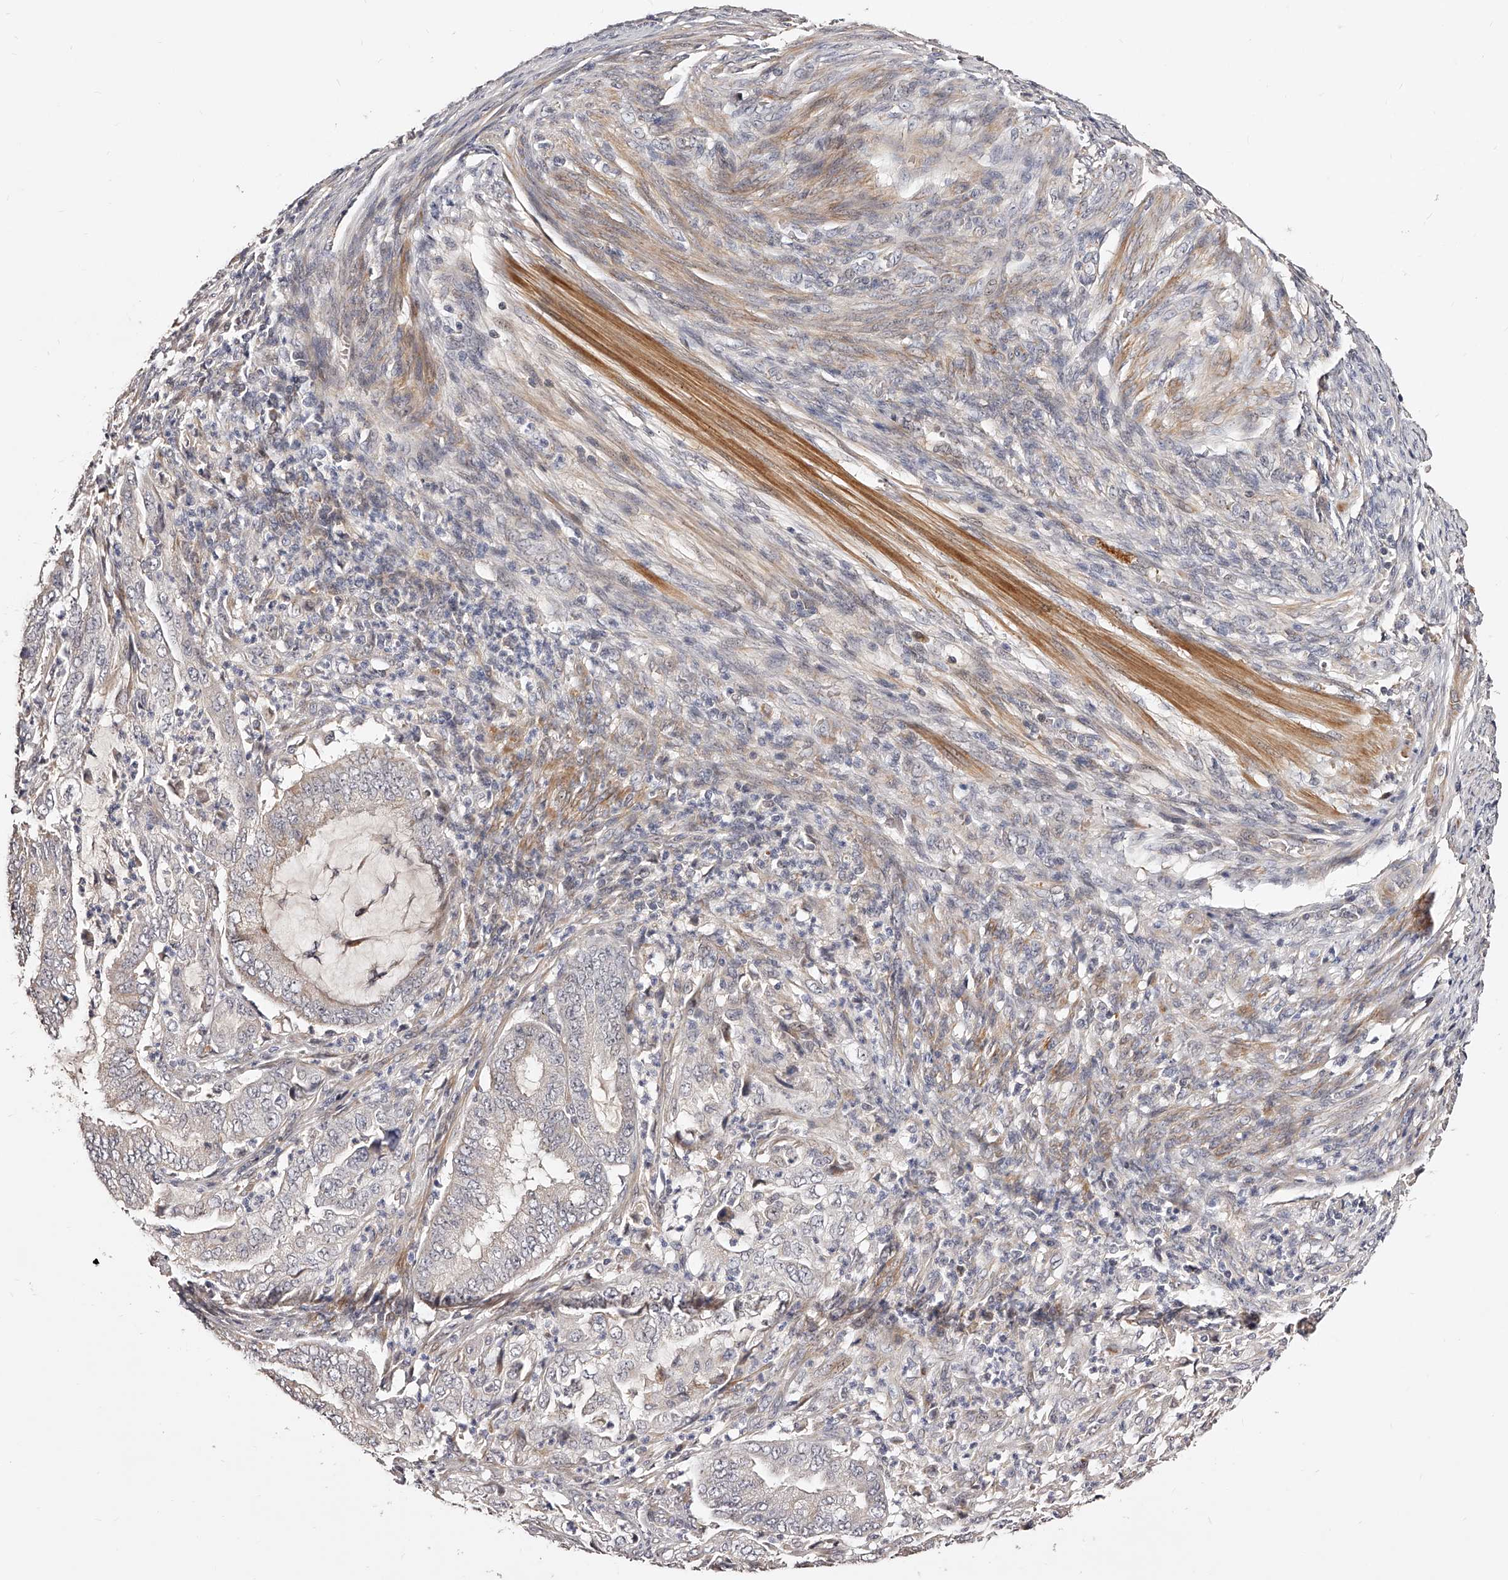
{"staining": {"intensity": "negative", "quantity": "none", "location": "none"}, "tissue": "endometrial cancer", "cell_type": "Tumor cells", "image_type": "cancer", "snomed": [{"axis": "morphology", "description": "Adenocarcinoma, NOS"}, {"axis": "topography", "description": "Endometrium"}], "caption": "A micrograph of human endometrial cancer (adenocarcinoma) is negative for staining in tumor cells. (DAB immunohistochemistry visualized using brightfield microscopy, high magnification).", "gene": "ZNF502", "patient": {"sex": "female", "age": 51}}